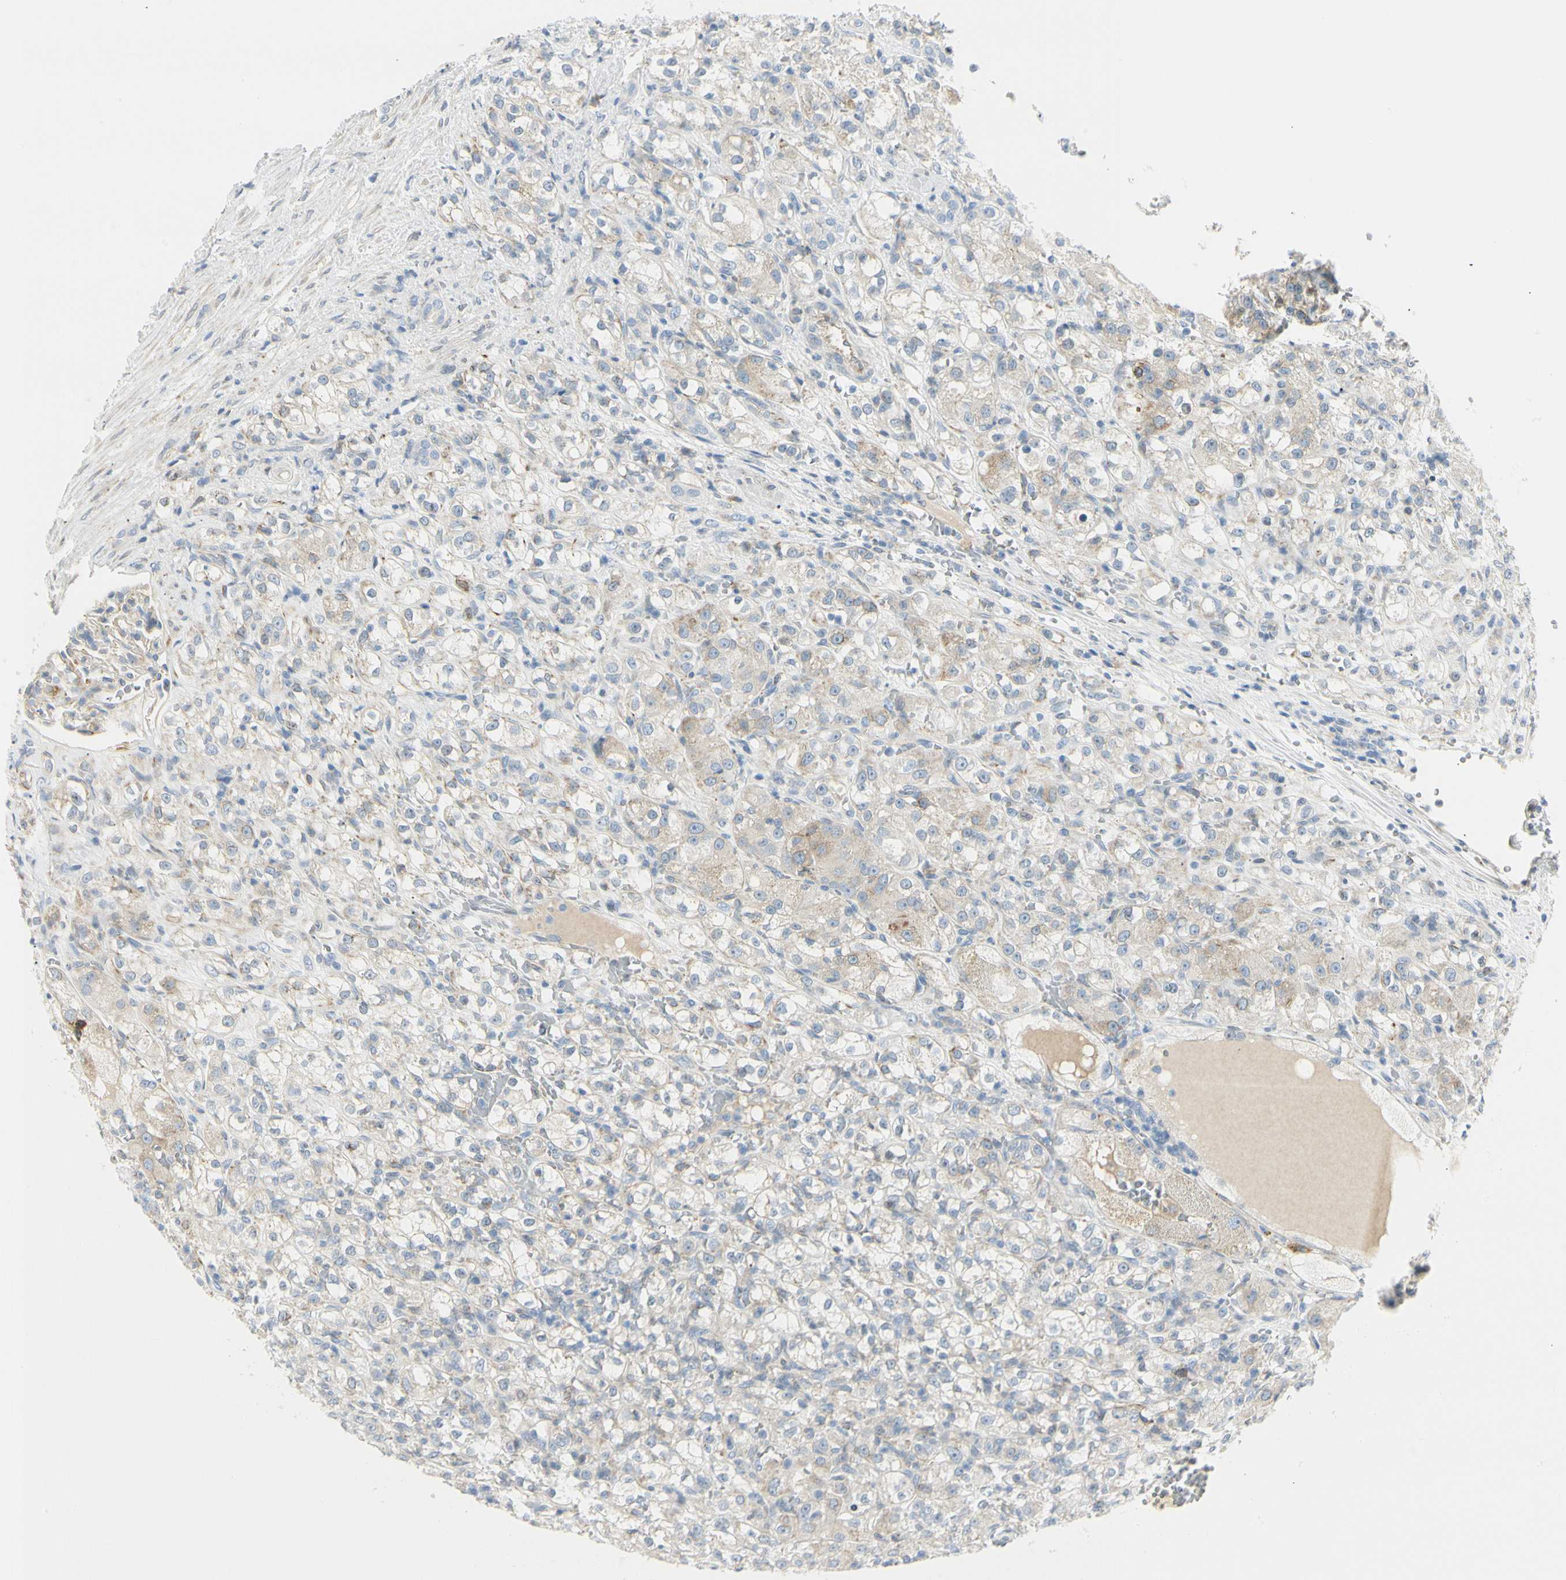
{"staining": {"intensity": "weak", "quantity": "<25%", "location": "none"}, "tissue": "renal cancer", "cell_type": "Tumor cells", "image_type": "cancer", "snomed": [{"axis": "morphology", "description": "Normal tissue, NOS"}, {"axis": "morphology", "description": "Adenocarcinoma, NOS"}, {"axis": "topography", "description": "Kidney"}], "caption": "Immunohistochemistry (IHC) micrograph of neoplastic tissue: adenocarcinoma (renal) stained with DAB demonstrates no significant protein expression in tumor cells.", "gene": "TNFSF11", "patient": {"sex": "male", "age": 61}}